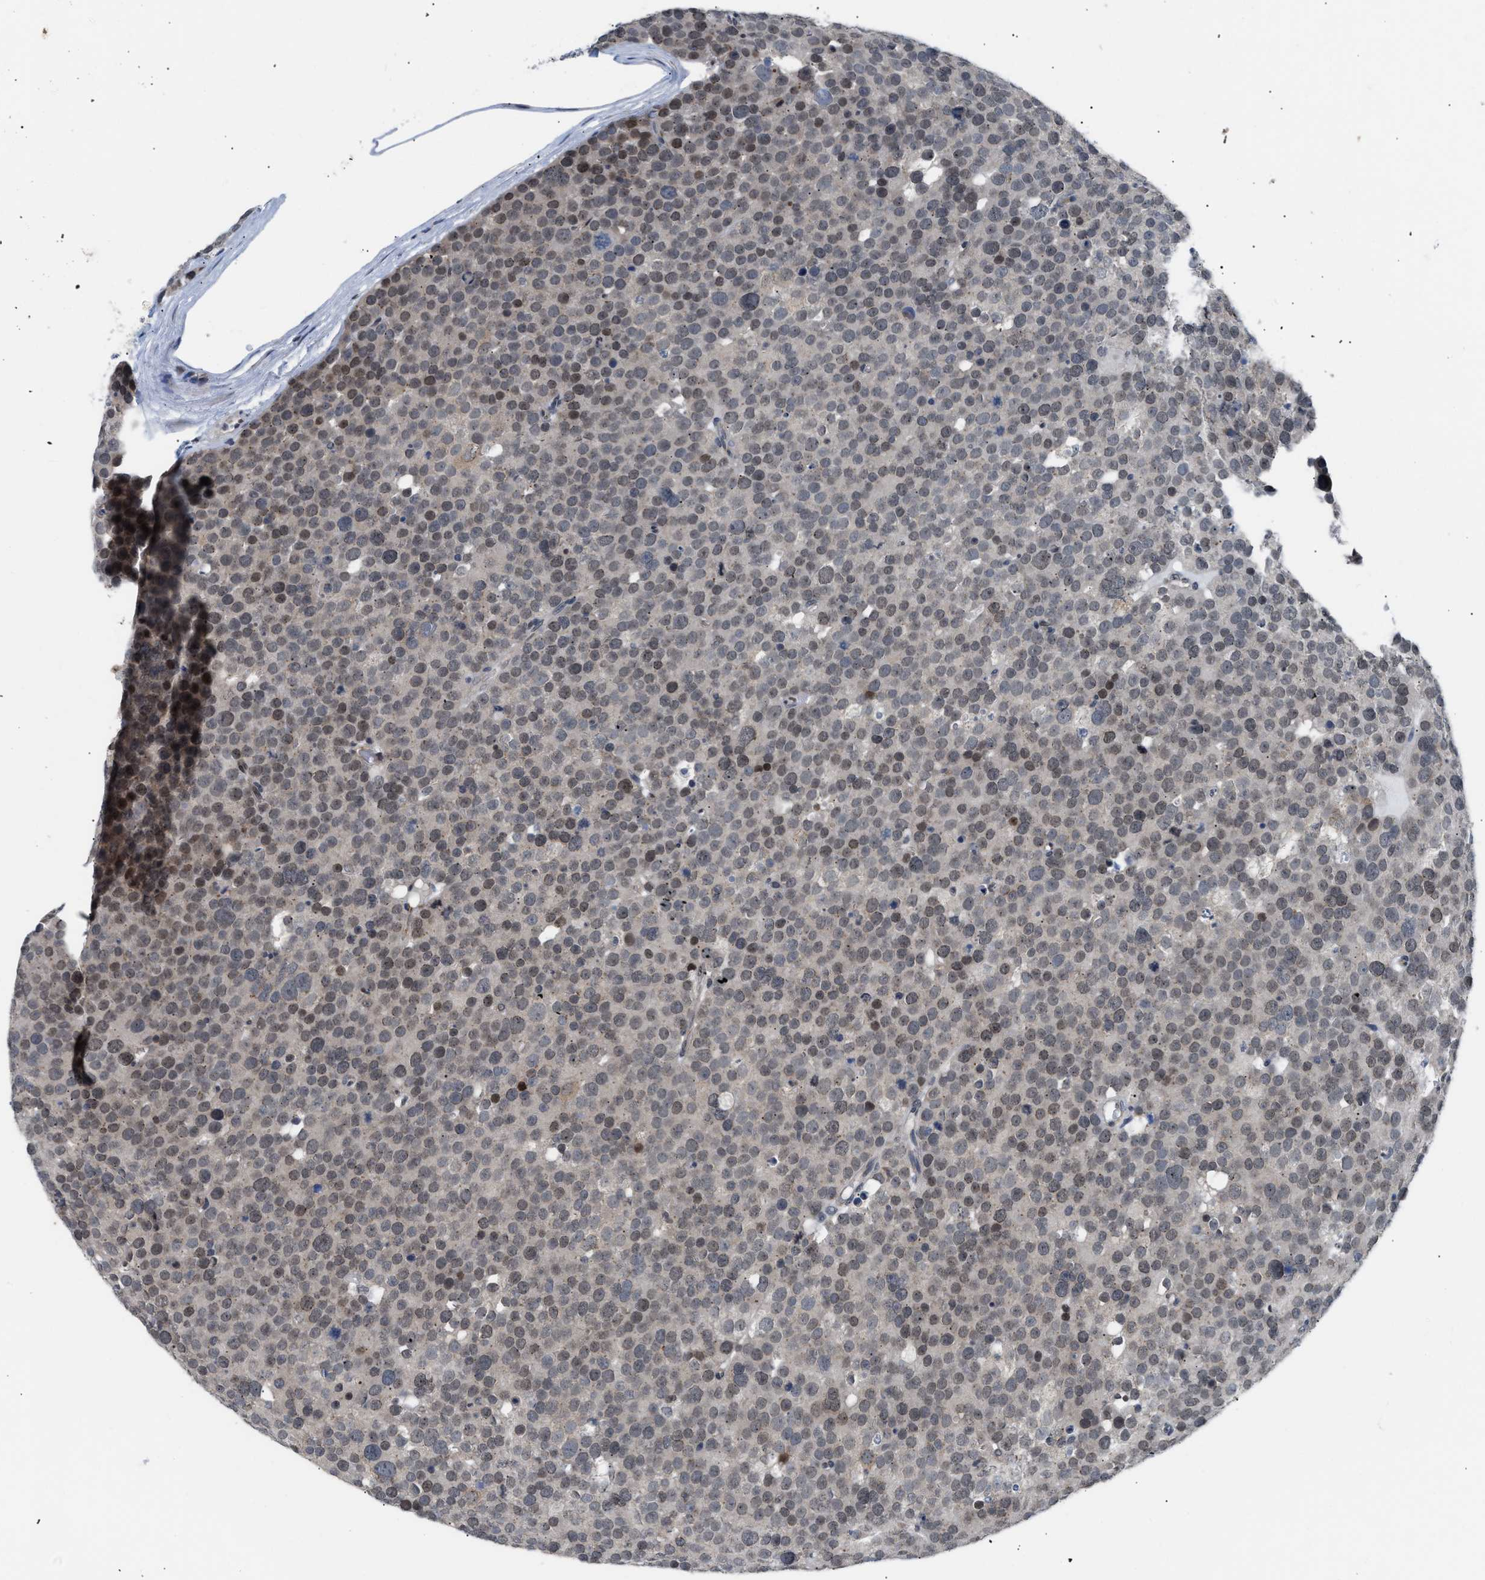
{"staining": {"intensity": "weak", "quantity": ">75%", "location": "nuclear"}, "tissue": "testis cancer", "cell_type": "Tumor cells", "image_type": "cancer", "snomed": [{"axis": "morphology", "description": "Seminoma, NOS"}, {"axis": "topography", "description": "Testis"}], "caption": "This is a histology image of immunohistochemistry staining of testis cancer, which shows weak expression in the nuclear of tumor cells.", "gene": "TXNRD3", "patient": {"sex": "male", "age": 71}}